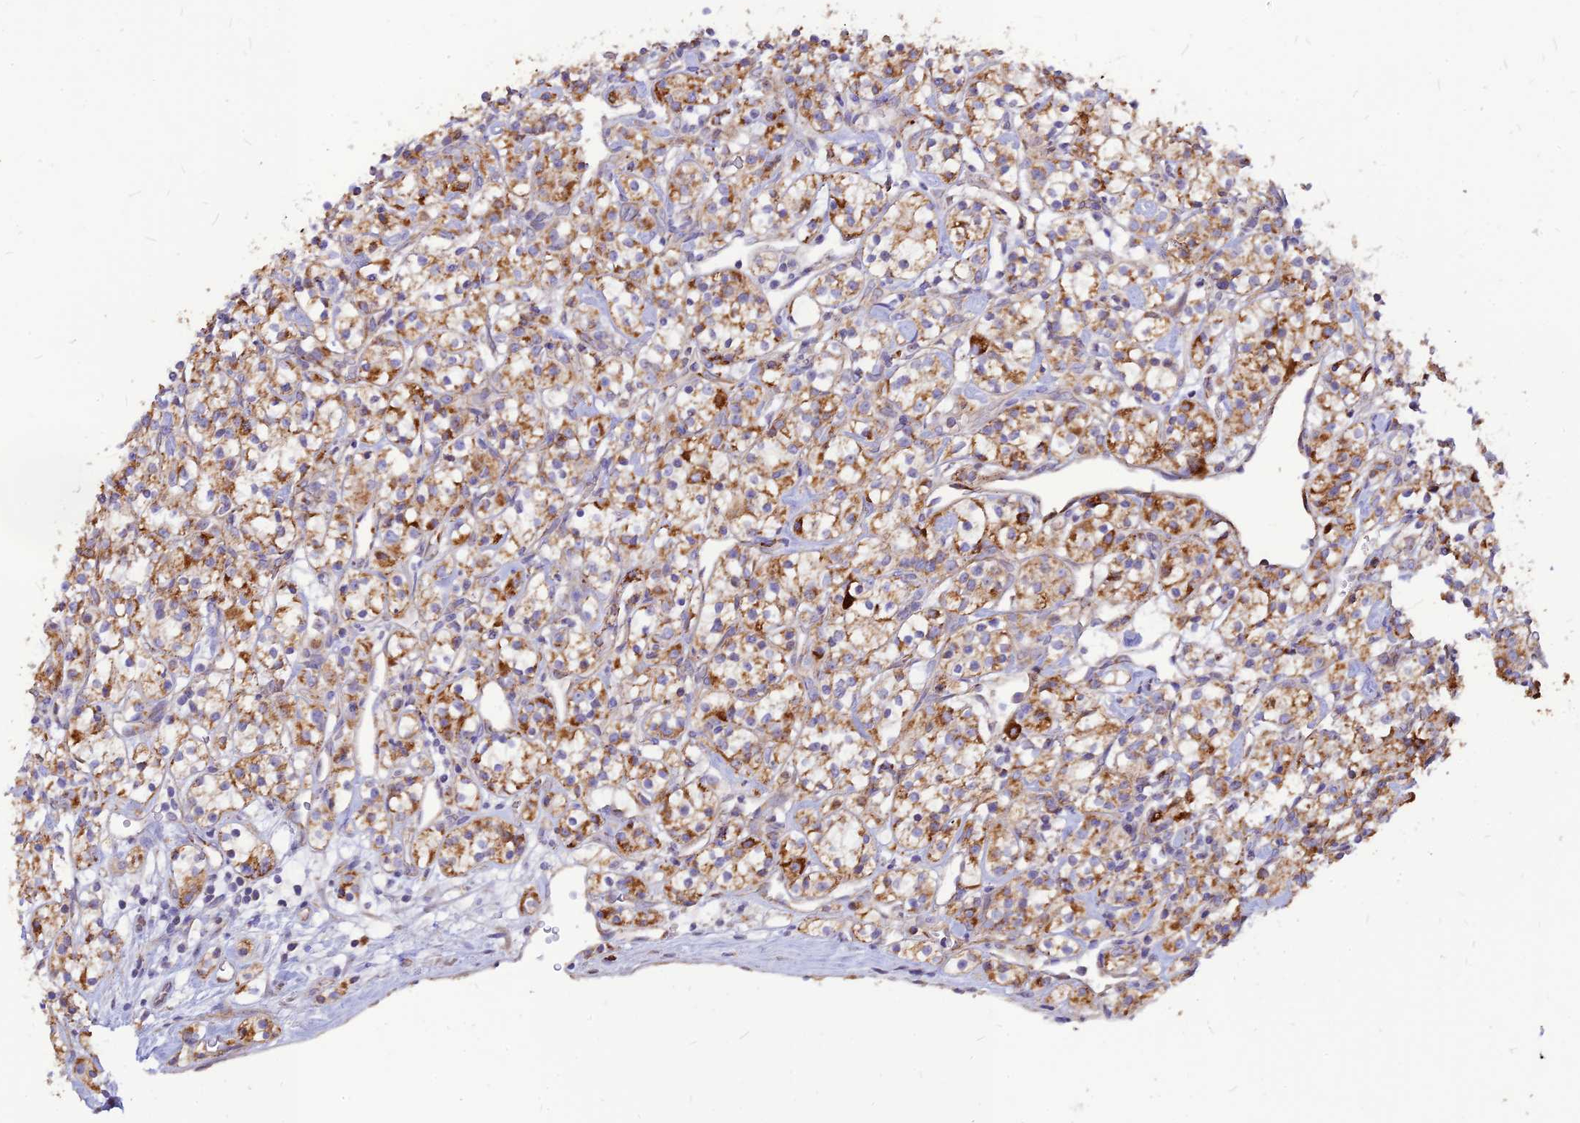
{"staining": {"intensity": "moderate", "quantity": "25%-75%", "location": "cytoplasmic/membranous"}, "tissue": "renal cancer", "cell_type": "Tumor cells", "image_type": "cancer", "snomed": [{"axis": "morphology", "description": "Adenocarcinoma, NOS"}, {"axis": "topography", "description": "Kidney"}], "caption": "Adenocarcinoma (renal) stained with a protein marker shows moderate staining in tumor cells.", "gene": "ECI1", "patient": {"sex": "male", "age": 77}}